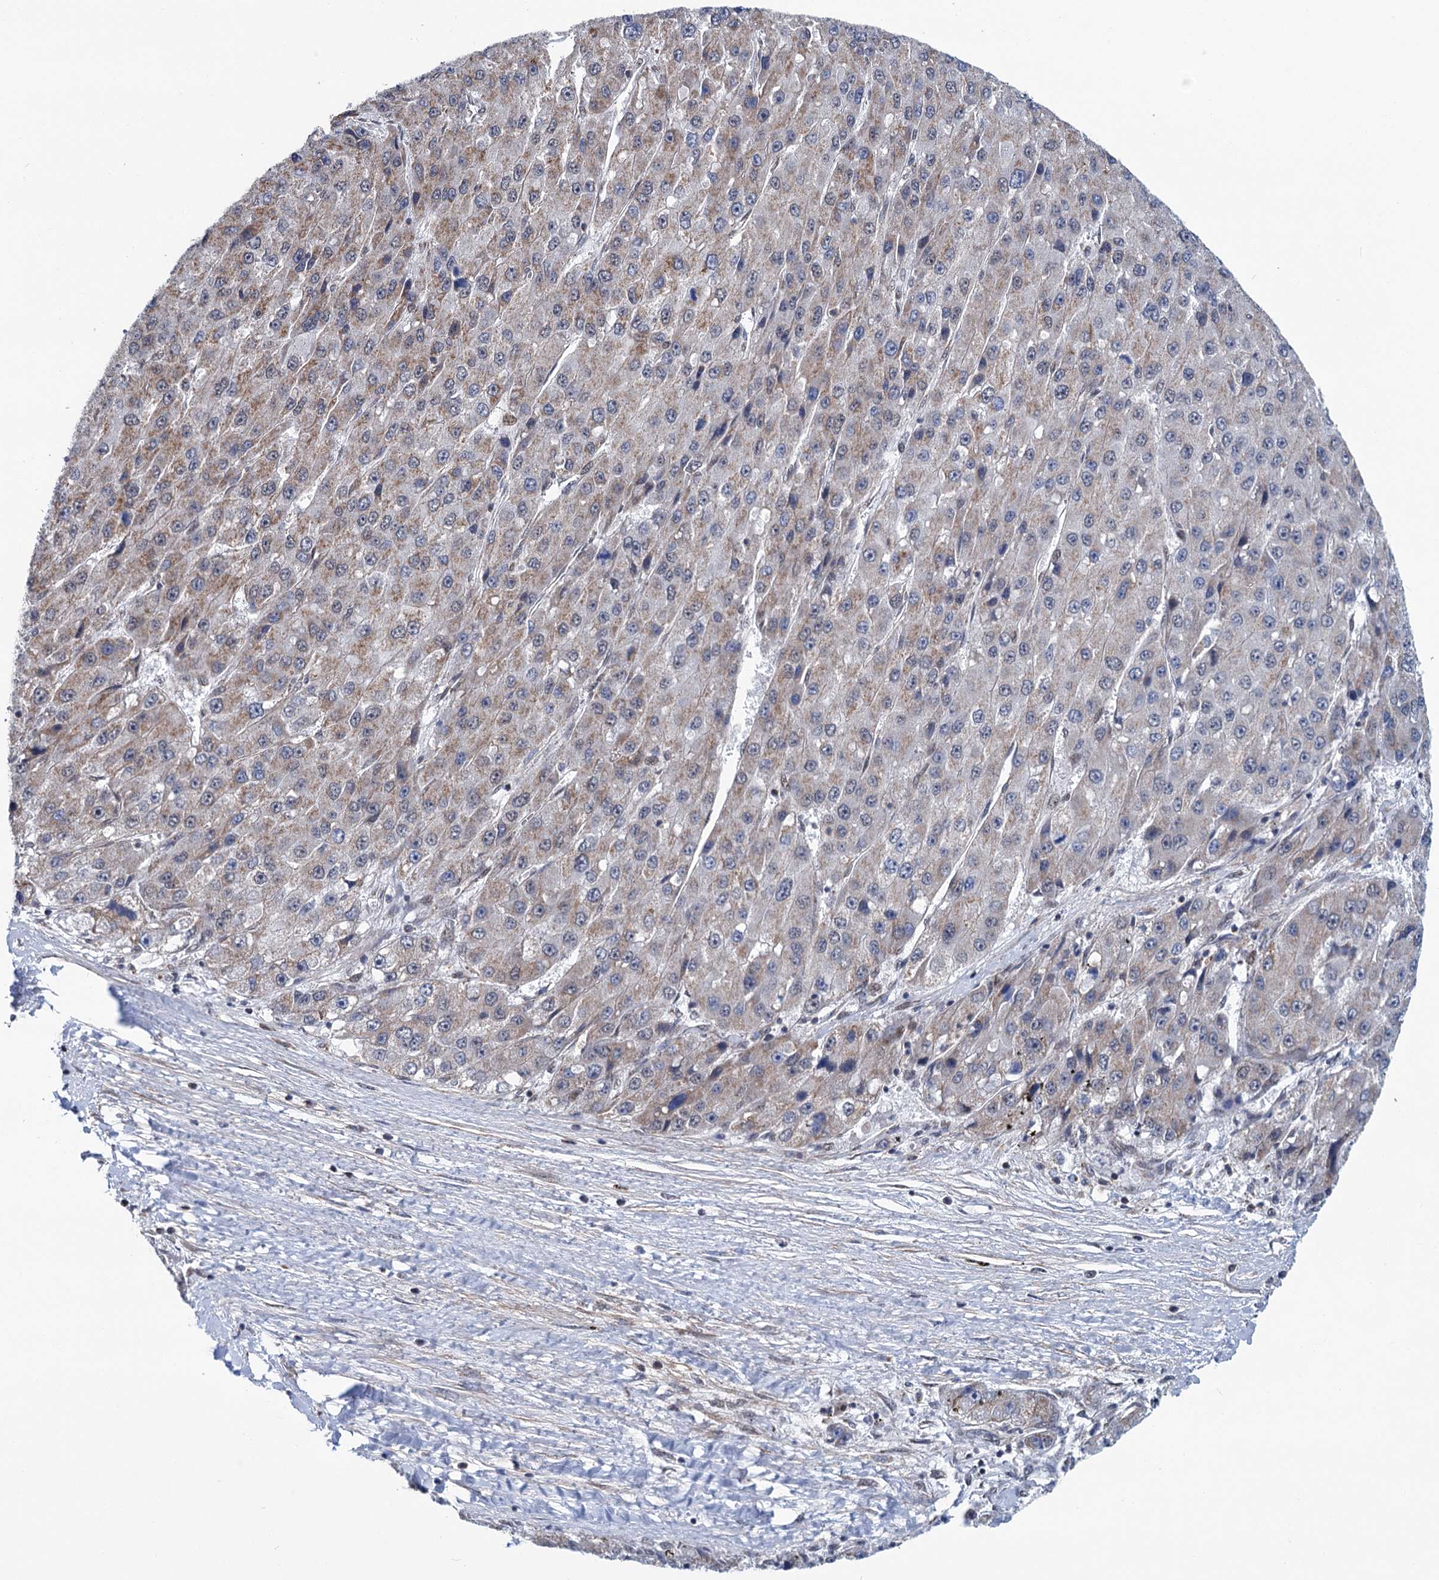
{"staining": {"intensity": "moderate", "quantity": "25%-75%", "location": "cytoplasmic/membranous"}, "tissue": "liver cancer", "cell_type": "Tumor cells", "image_type": "cancer", "snomed": [{"axis": "morphology", "description": "Carcinoma, Hepatocellular, NOS"}, {"axis": "topography", "description": "Liver"}], "caption": "Hepatocellular carcinoma (liver) stained with immunohistochemistry (IHC) demonstrates moderate cytoplasmic/membranous positivity in approximately 25%-75% of tumor cells. The protein is shown in brown color, while the nuclei are stained blue.", "gene": "MORN3", "patient": {"sex": "female", "age": 73}}